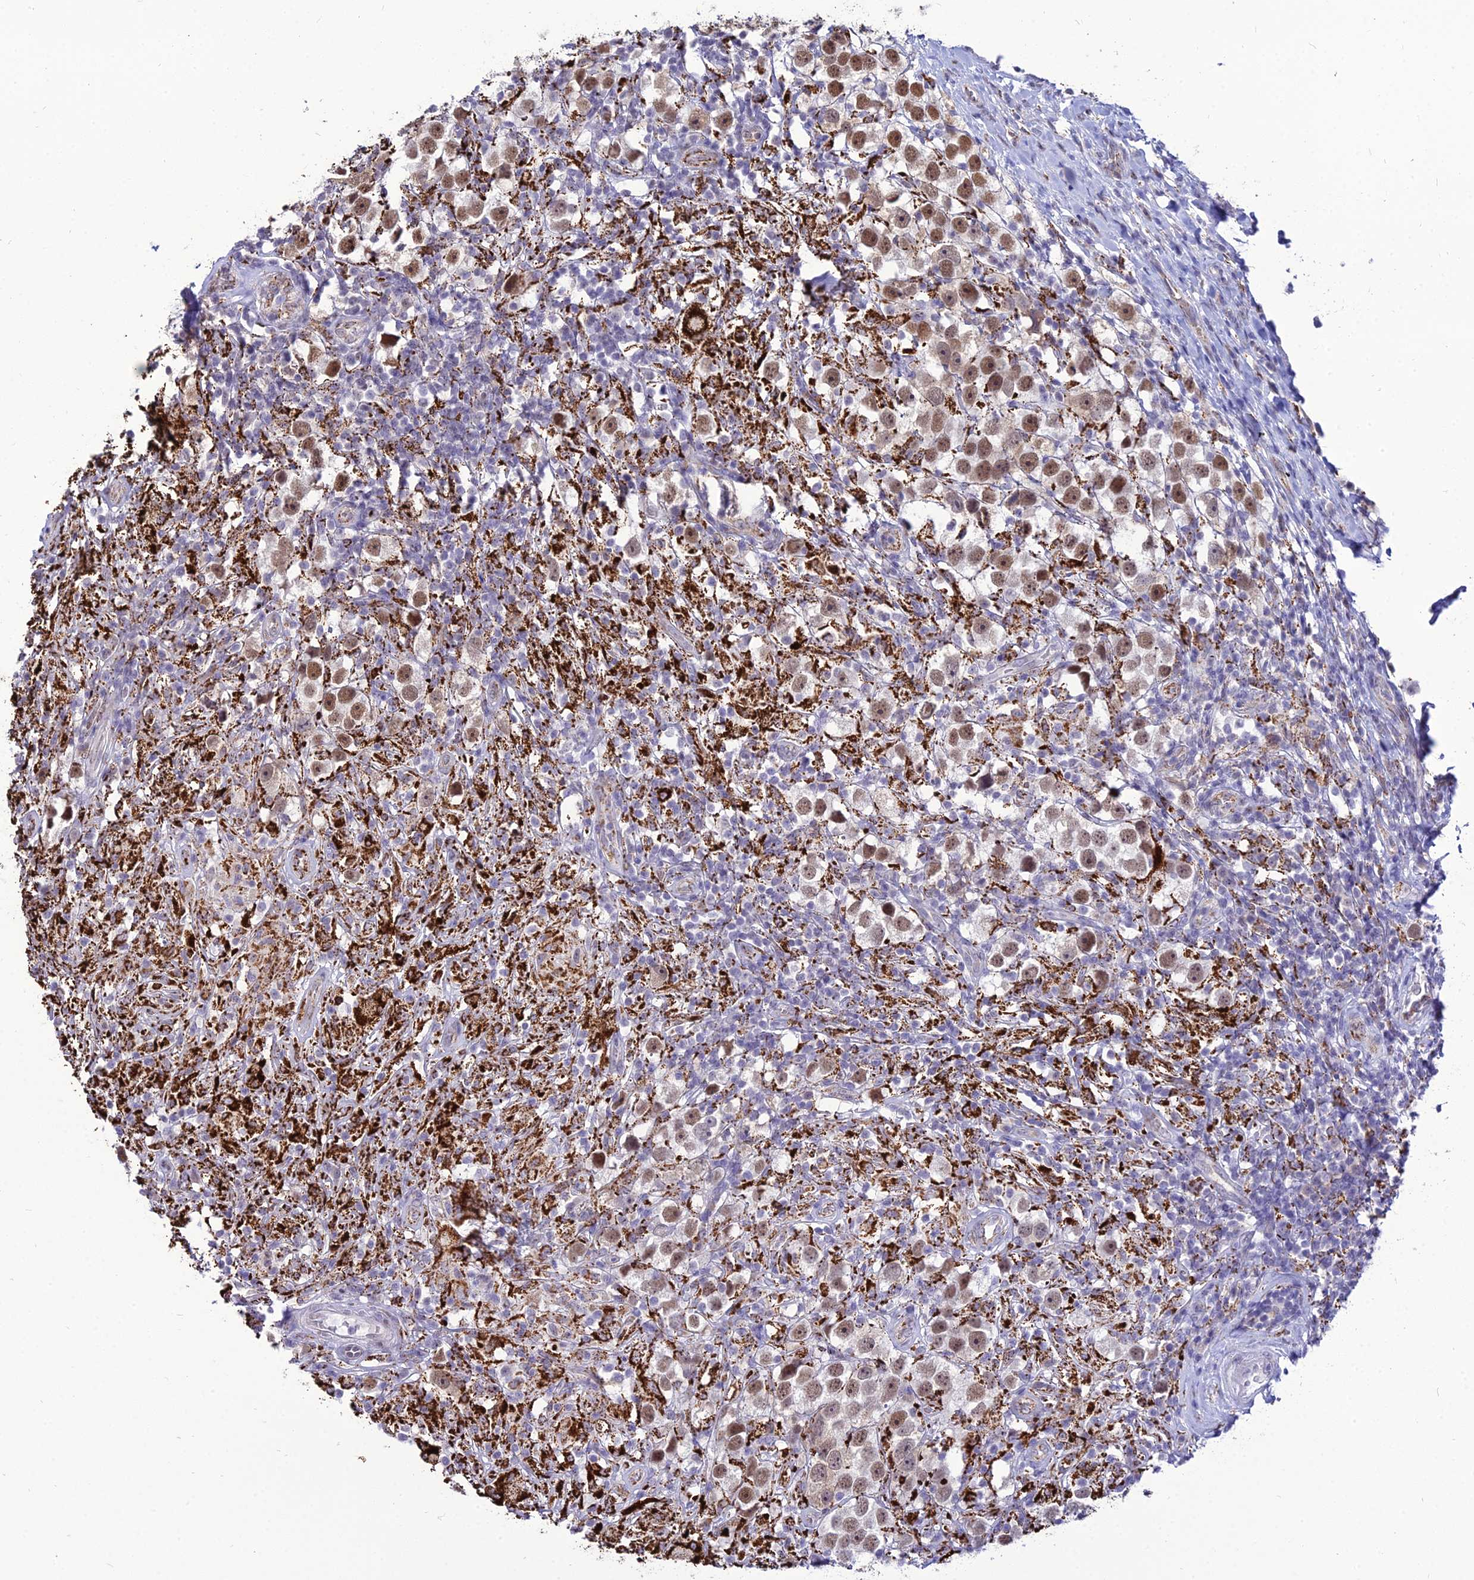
{"staining": {"intensity": "moderate", "quantity": ">75%", "location": "nuclear"}, "tissue": "testis cancer", "cell_type": "Tumor cells", "image_type": "cancer", "snomed": [{"axis": "morphology", "description": "Seminoma, NOS"}, {"axis": "topography", "description": "Testis"}], "caption": "An image of human testis cancer (seminoma) stained for a protein demonstrates moderate nuclear brown staining in tumor cells.", "gene": "C6orf163", "patient": {"sex": "male", "age": 49}}